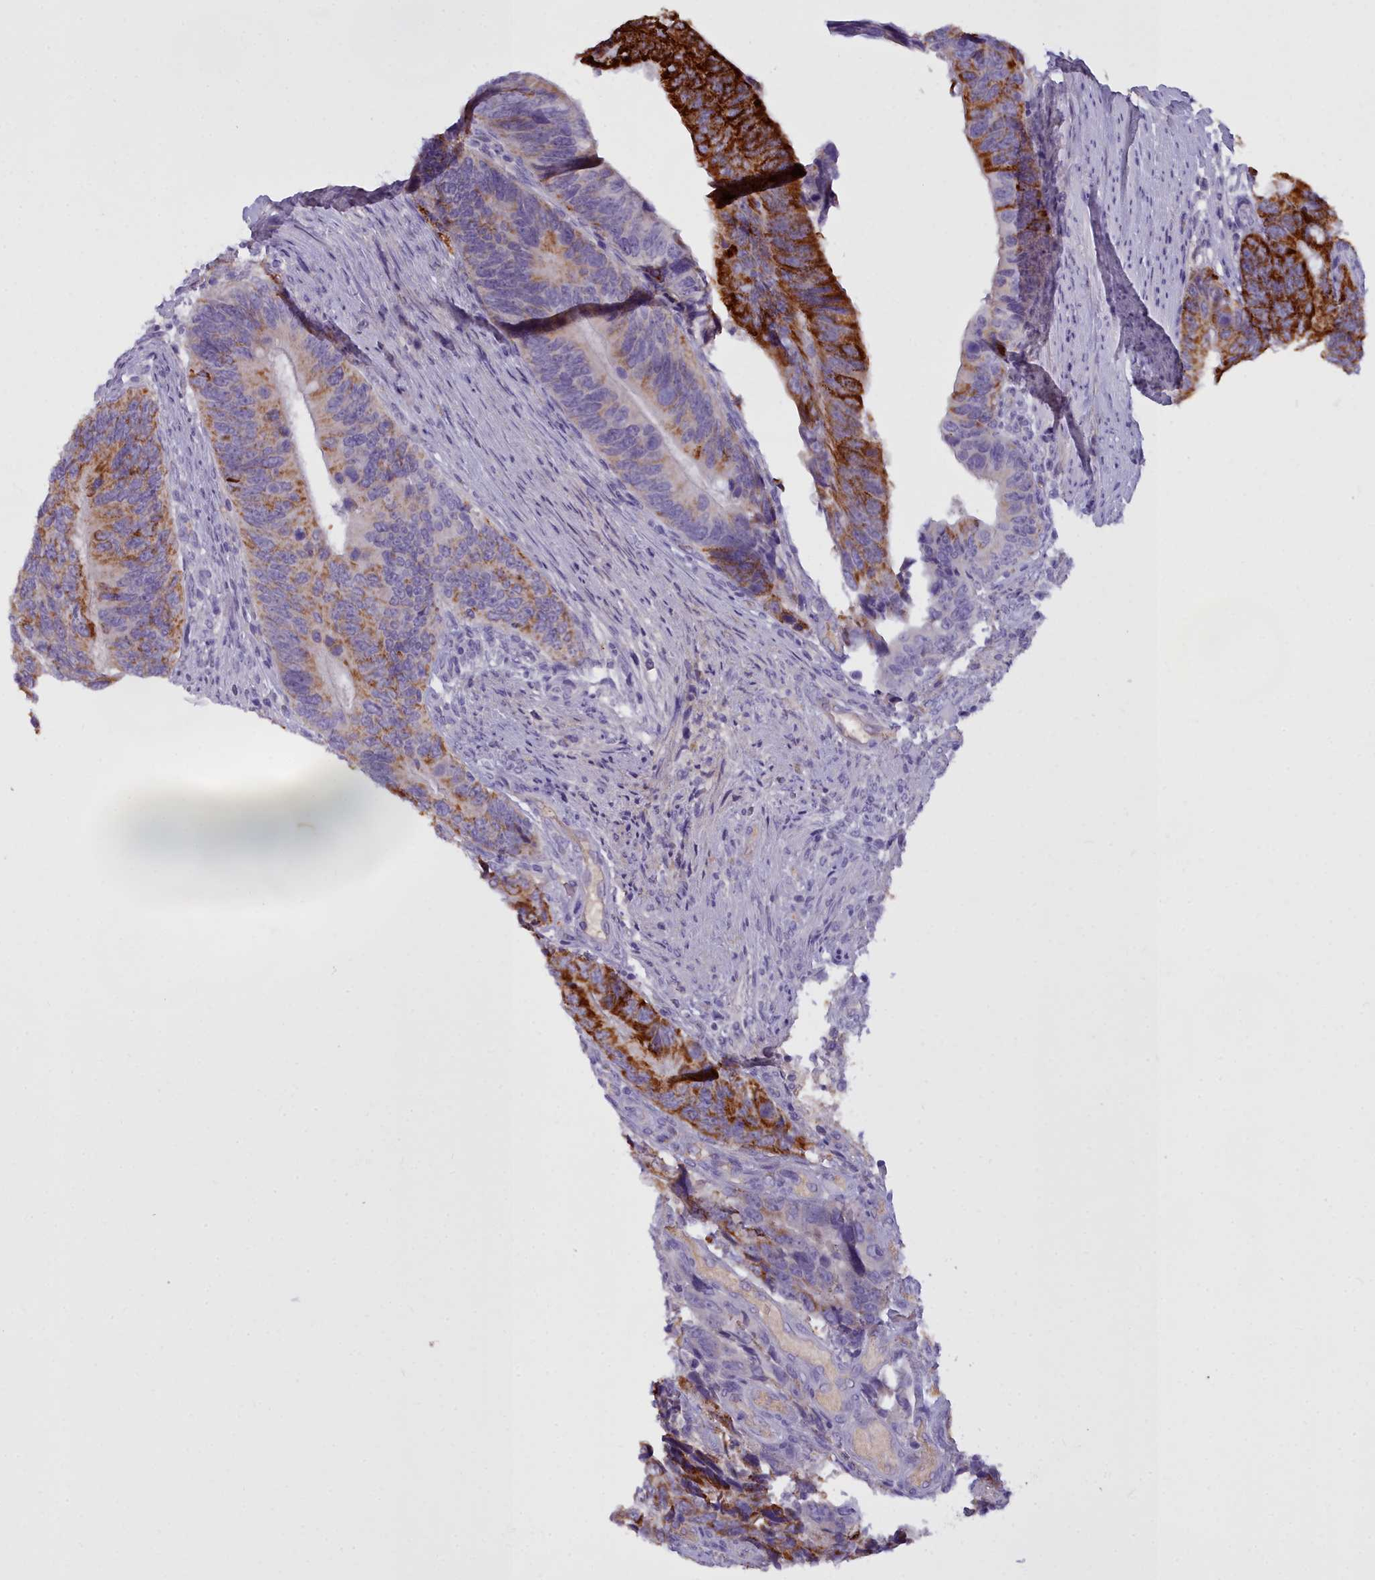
{"staining": {"intensity": "strong", "quantity": "25%-75%", "location": "cytoplasmic/membranous"}, "tissue": "colorectal cancer", "cell_type": "Tumor cells", "image_type": "cancer", "snomed": [{"axis": "morphology", "description": "Adenocarcinoma, NOS"}, {"axis": "topography", "description": "Colon"}], "caption": "Immunohistochemical staining of human colorectal adenocarcinoma demonstrates high levels of strong cytoplasmic/membranous staining in approximately 25%-75% of tumor cells. Nuclei are stained in blue.", "gene": "OSTN", "patient": {"sex": "male", "age": 87}}